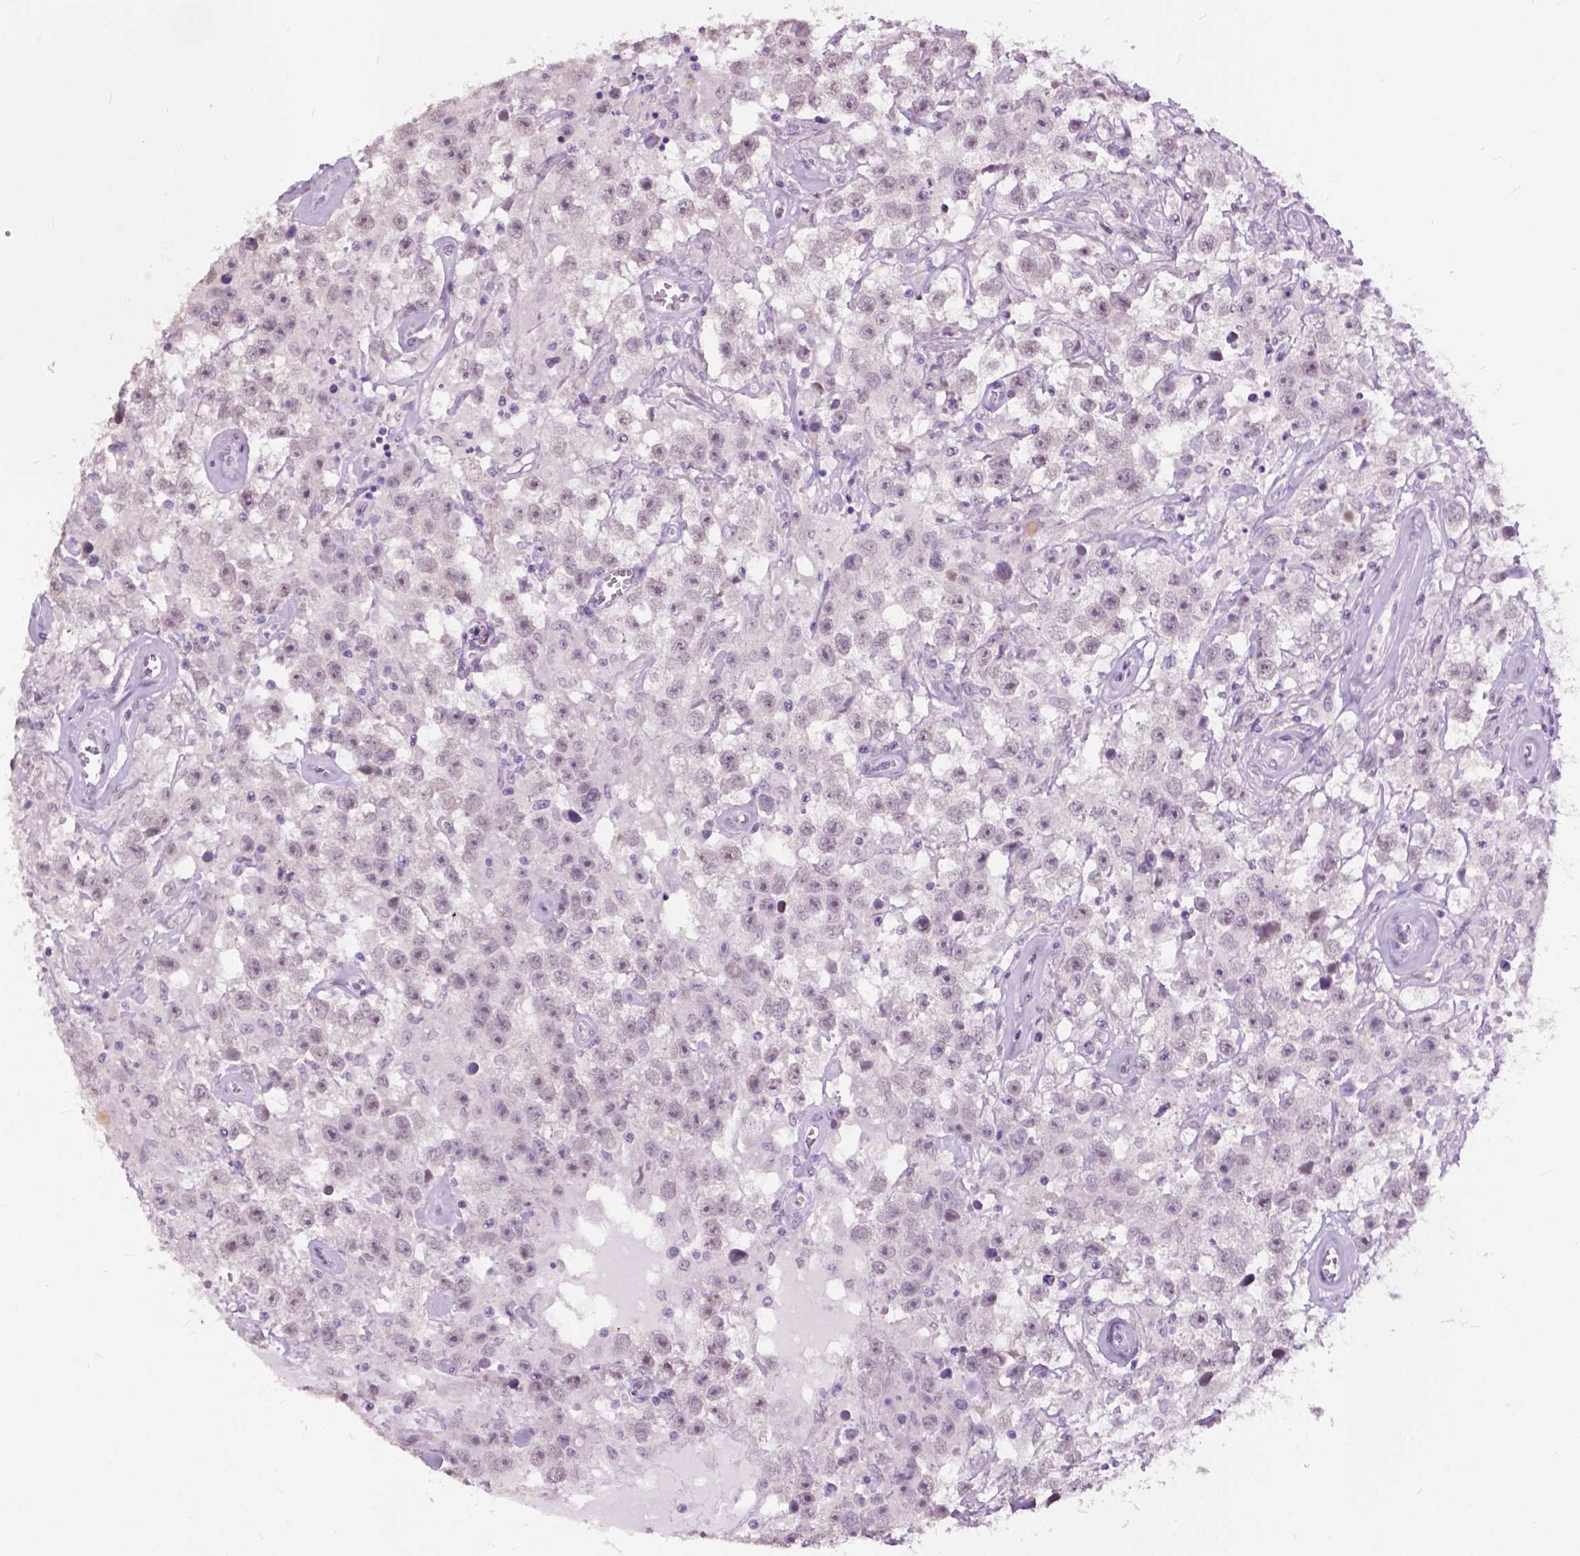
{"staining": {"intensity": "negative", "quantity": "none", "location": "none"}, "tissue": "testis cancer", "cell_type": "Tumor cells", "image_type": "cancer", "snomed": [{"axis": "morphology", "description": "Seminoma, NOS"}, {"axis": "topography", "description": "Testis"}], "caption": "This is a photomicrograph of IHC staining of testis cancer (seminoma), which shows no staining in tumor cells. (Stains: DAB immunohistochemistry (IHC) with hematoxylin counter stain, Microscopy: brightfield microscopy at high magnification).", "gene": "GPR37L1", "patient": {"sex": "male", "age": 43}}